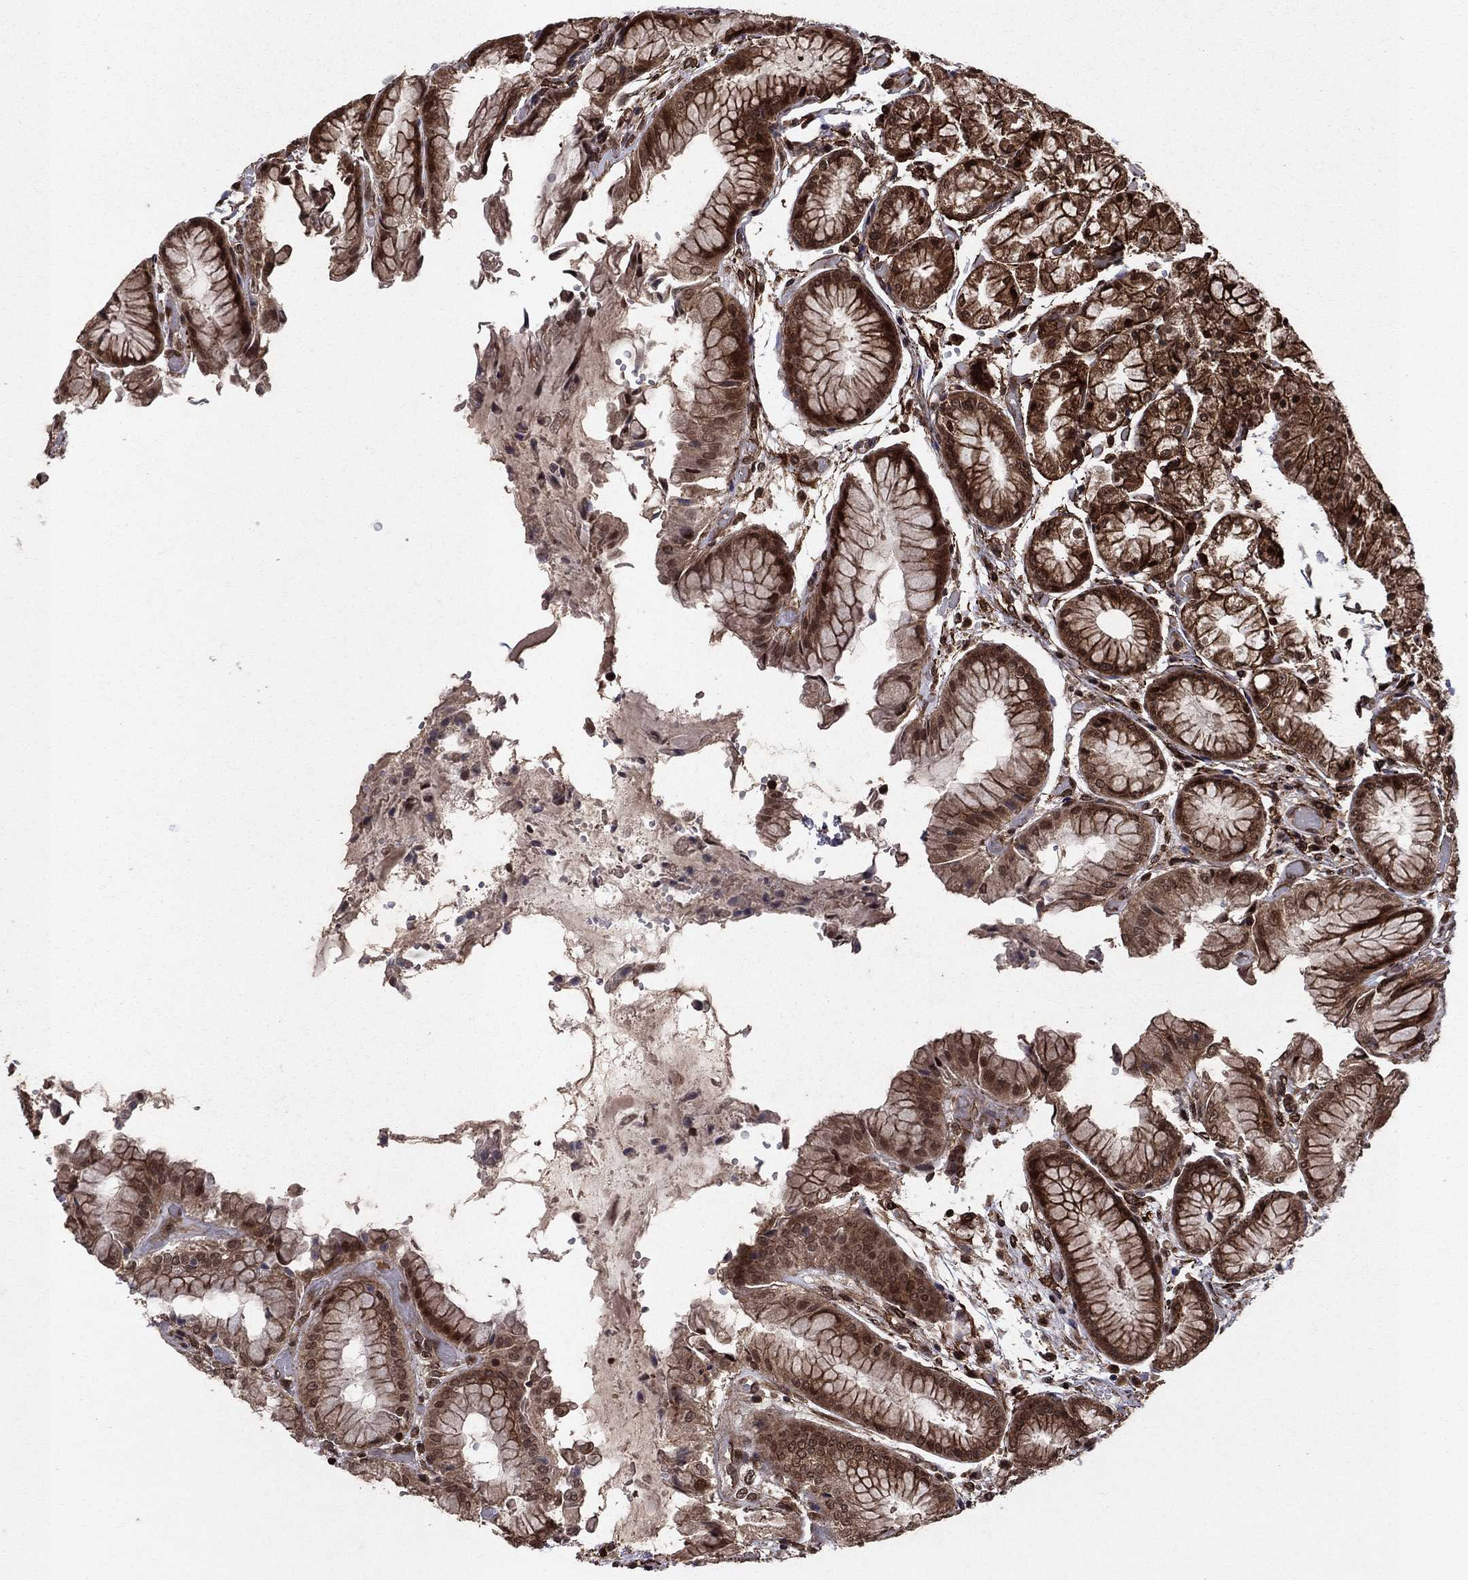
{"staining": {"intensity": "strong", "quantity": ">75%", "location": "cytoplasmic/membranous,nuclear"}, "tissue": "stomach", "cell_type": "Glandular cells", "image_type": "normal", "snomed": [{"axis": "morphology", "description": "Normal tissue, NOS"}, {"axis": "topography", "description": "Stomach, upper"}], "caption": "This is a micrograph of IHC staining of benign stomach, which shows strong expression in the cytoplasmic/membranous,nuclear of glandular cells.", "gene": "SSX2IP", "patient": {"sex": "male", "age": 72}}